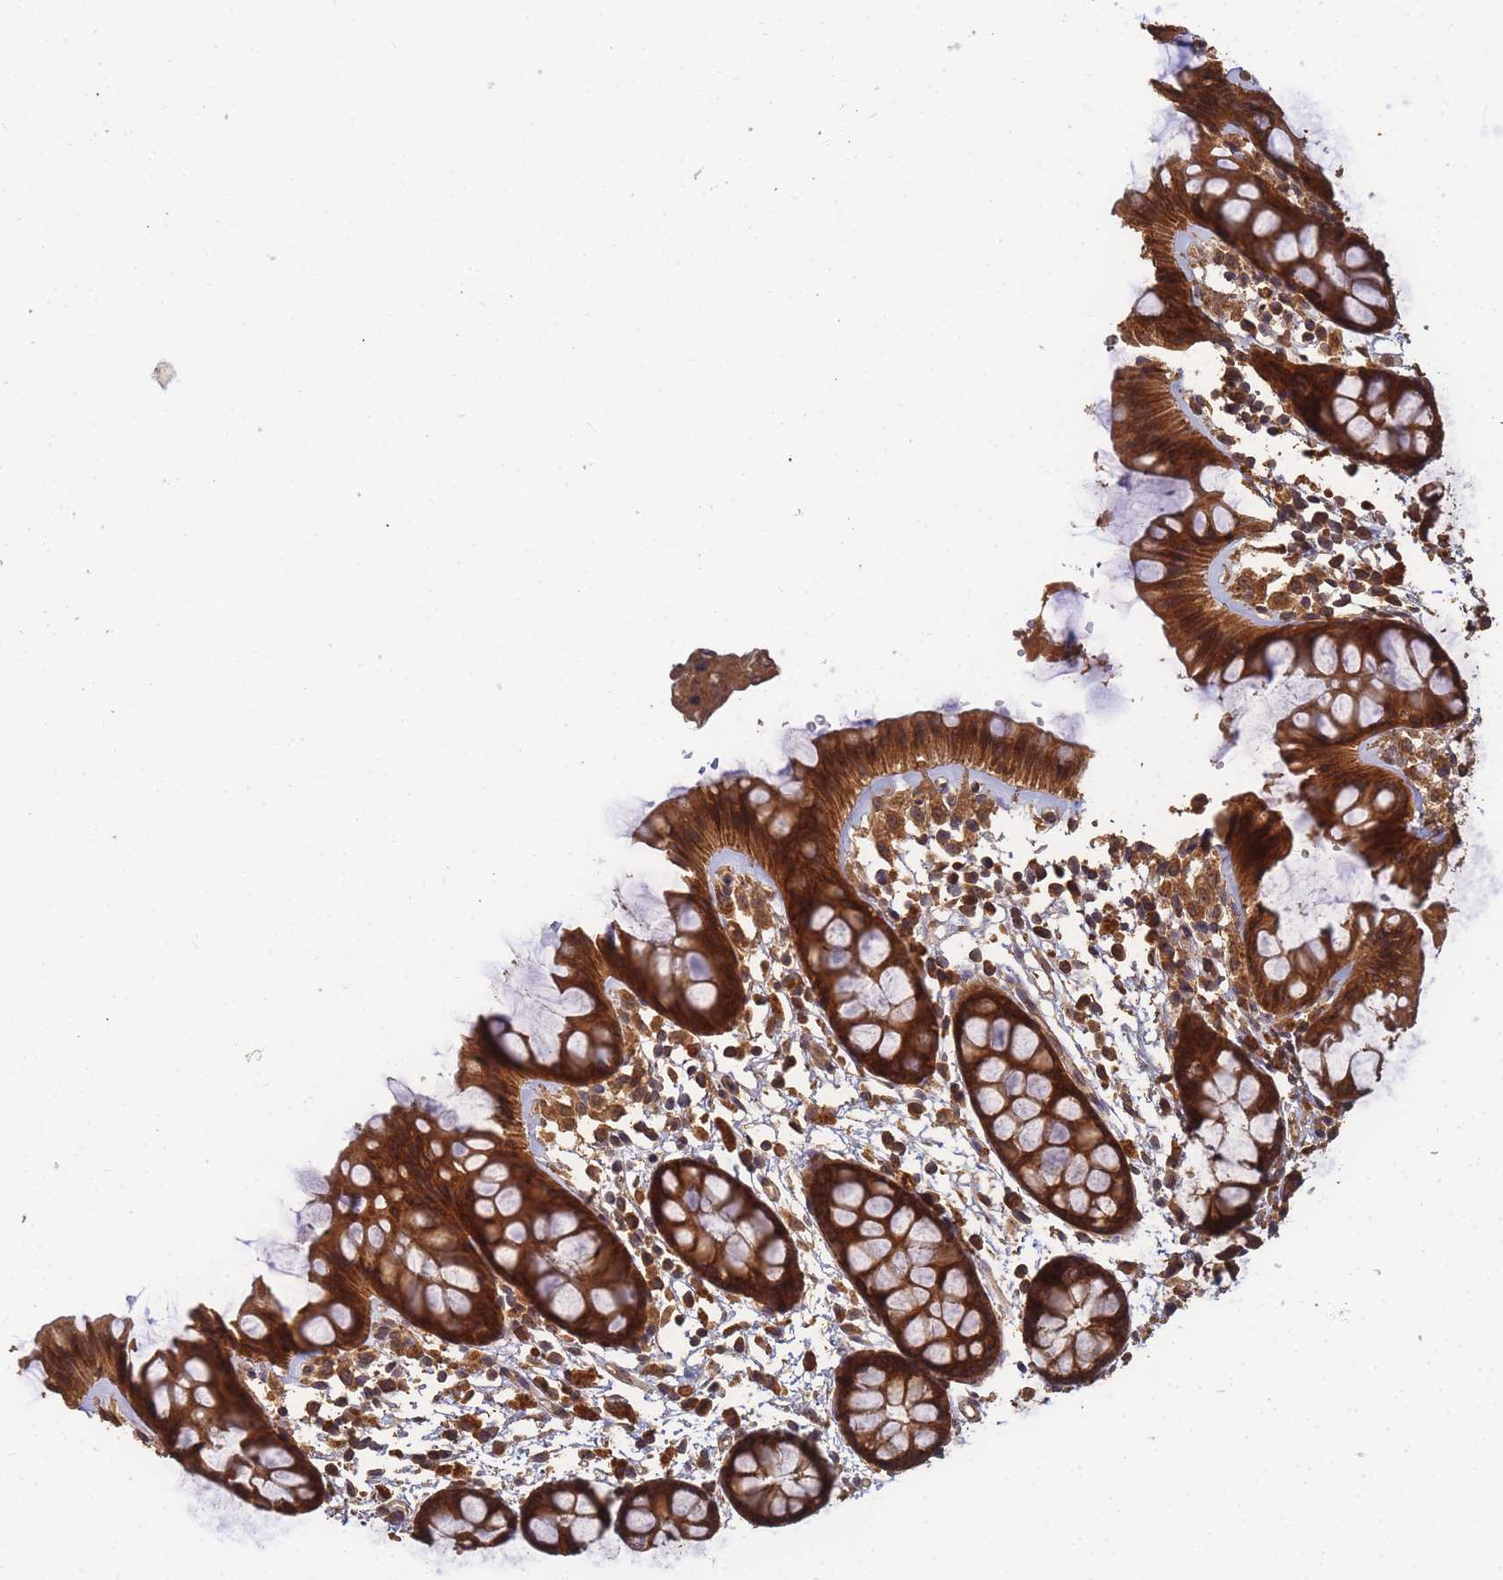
{"staining": {"intensity": "strong", "quantity": ">75%", "location": "cytoplasmic/membranous"}, "tissue": "rectum", "cell_type": "Glandular cells", "image_type": "normal", "snomed": [{"axis": "morphology", "description": "Normal tissue, NOS"}, {"axis": "topography", "description": "Rectum"}], "caption": "The histopathology image displays a brown stain indicating the presence of a protein in the cytoplasmic/membranous of glandular cells in rectum. The staining was performed using DAB, with brown indicating positive protein expression. Nuclei are stained blue with hematoxylin.", "gene": "ALKBH1", "patient": {"sex": "female", "age": 66}}